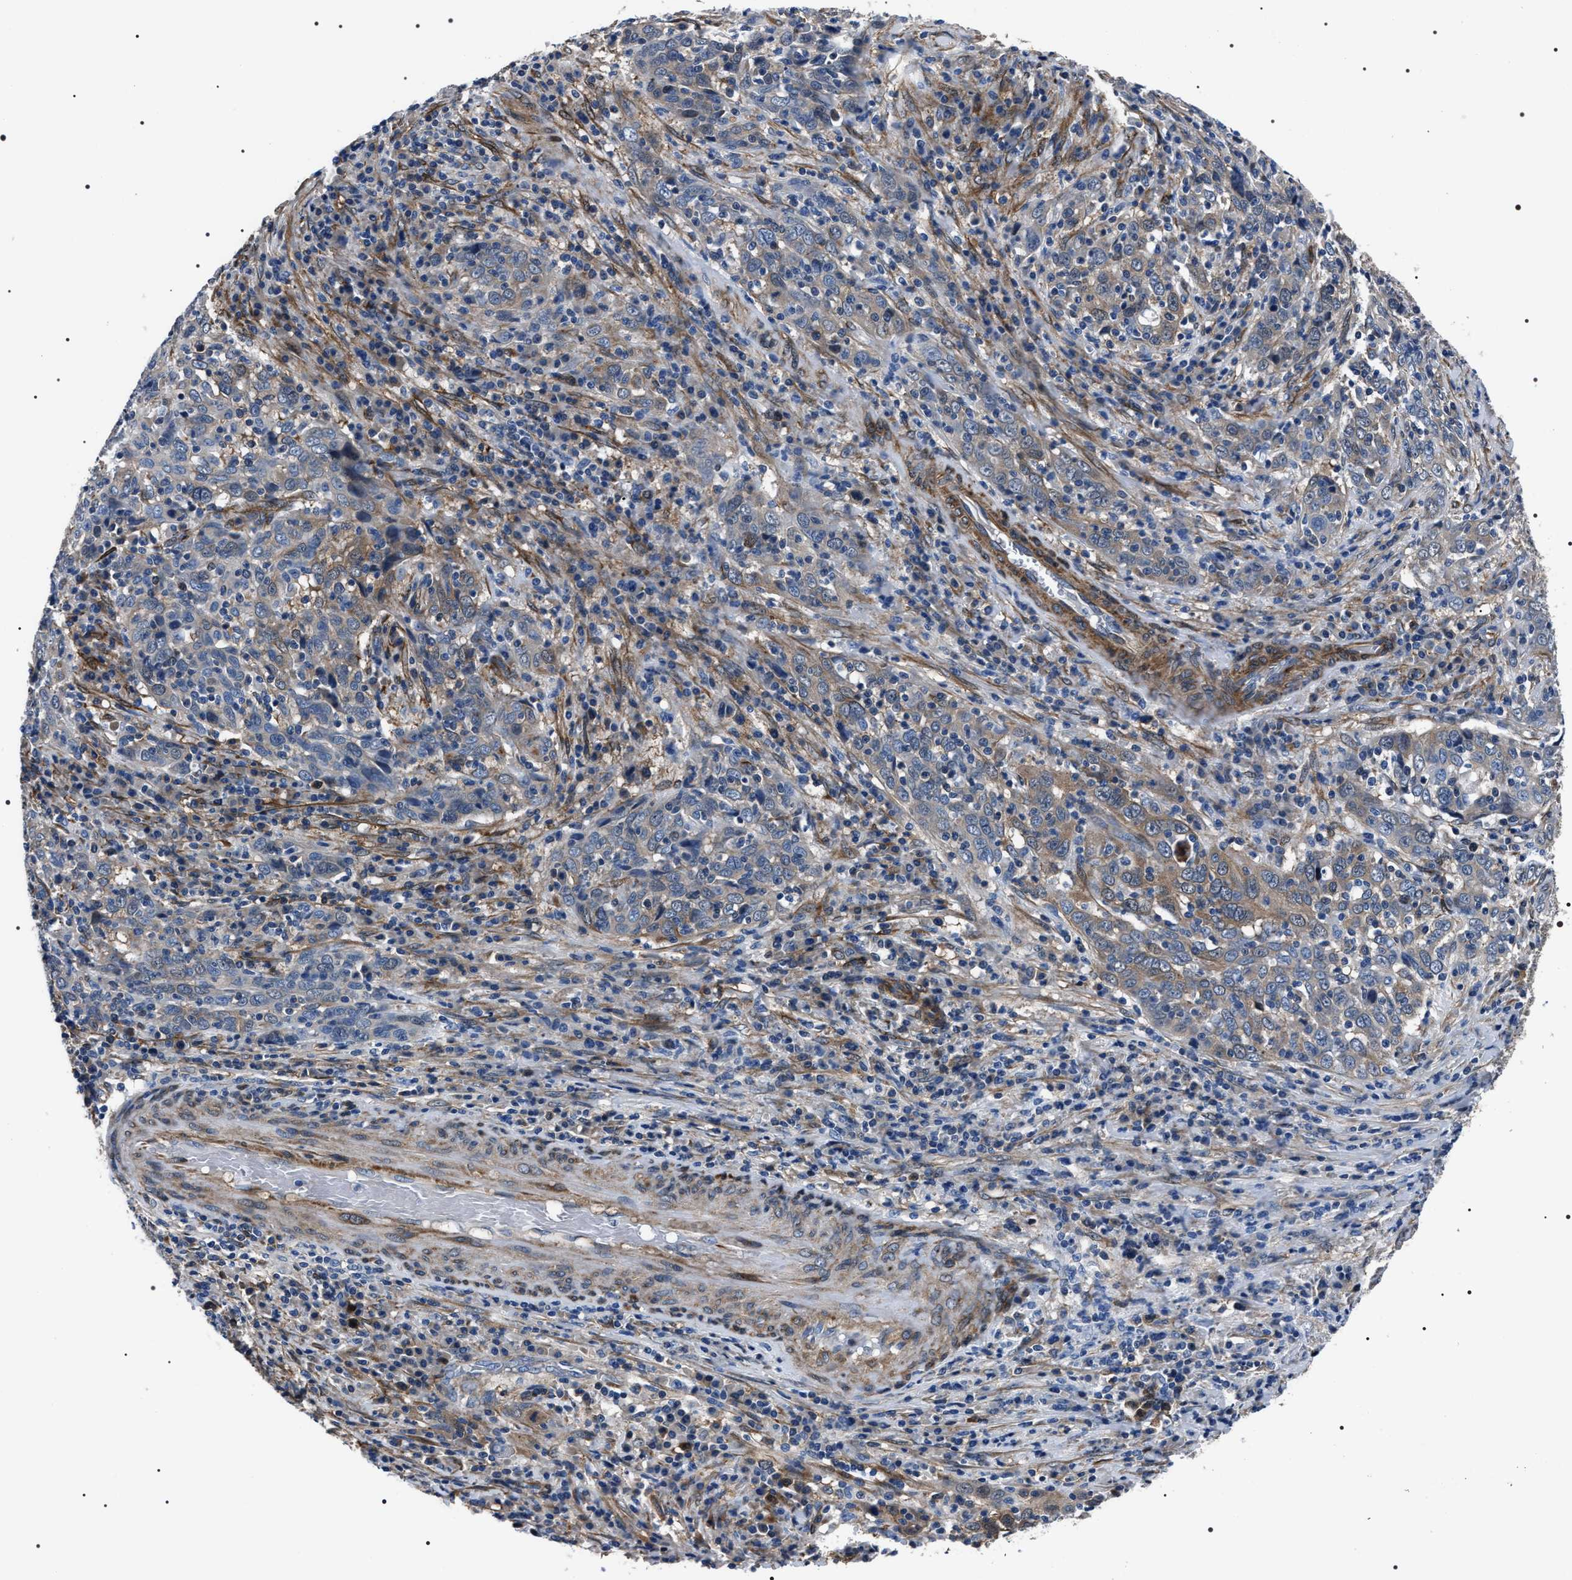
{"staining": {"intensity": "moderate", "quantity": "<25%", "location": "cytoplasmic/membranous"}, "tissue": "cervical cancer", "cell_type": "Tumor cells", "image_type": "cancer", "snomed": [{"axis": "morphology", "description": "Squamous cell carcinoma, NOS"}, {"axis": "topography", "description": "Cervix"}], "caption": "High-power microscopy captured an immunohistochemistry image of cervical cancer, revealing moderate cytoplasmic/membranous expression in about <25% of tumor cells.", "gene": "BAG2", "patient": {"sex": "female", "age": 46}}